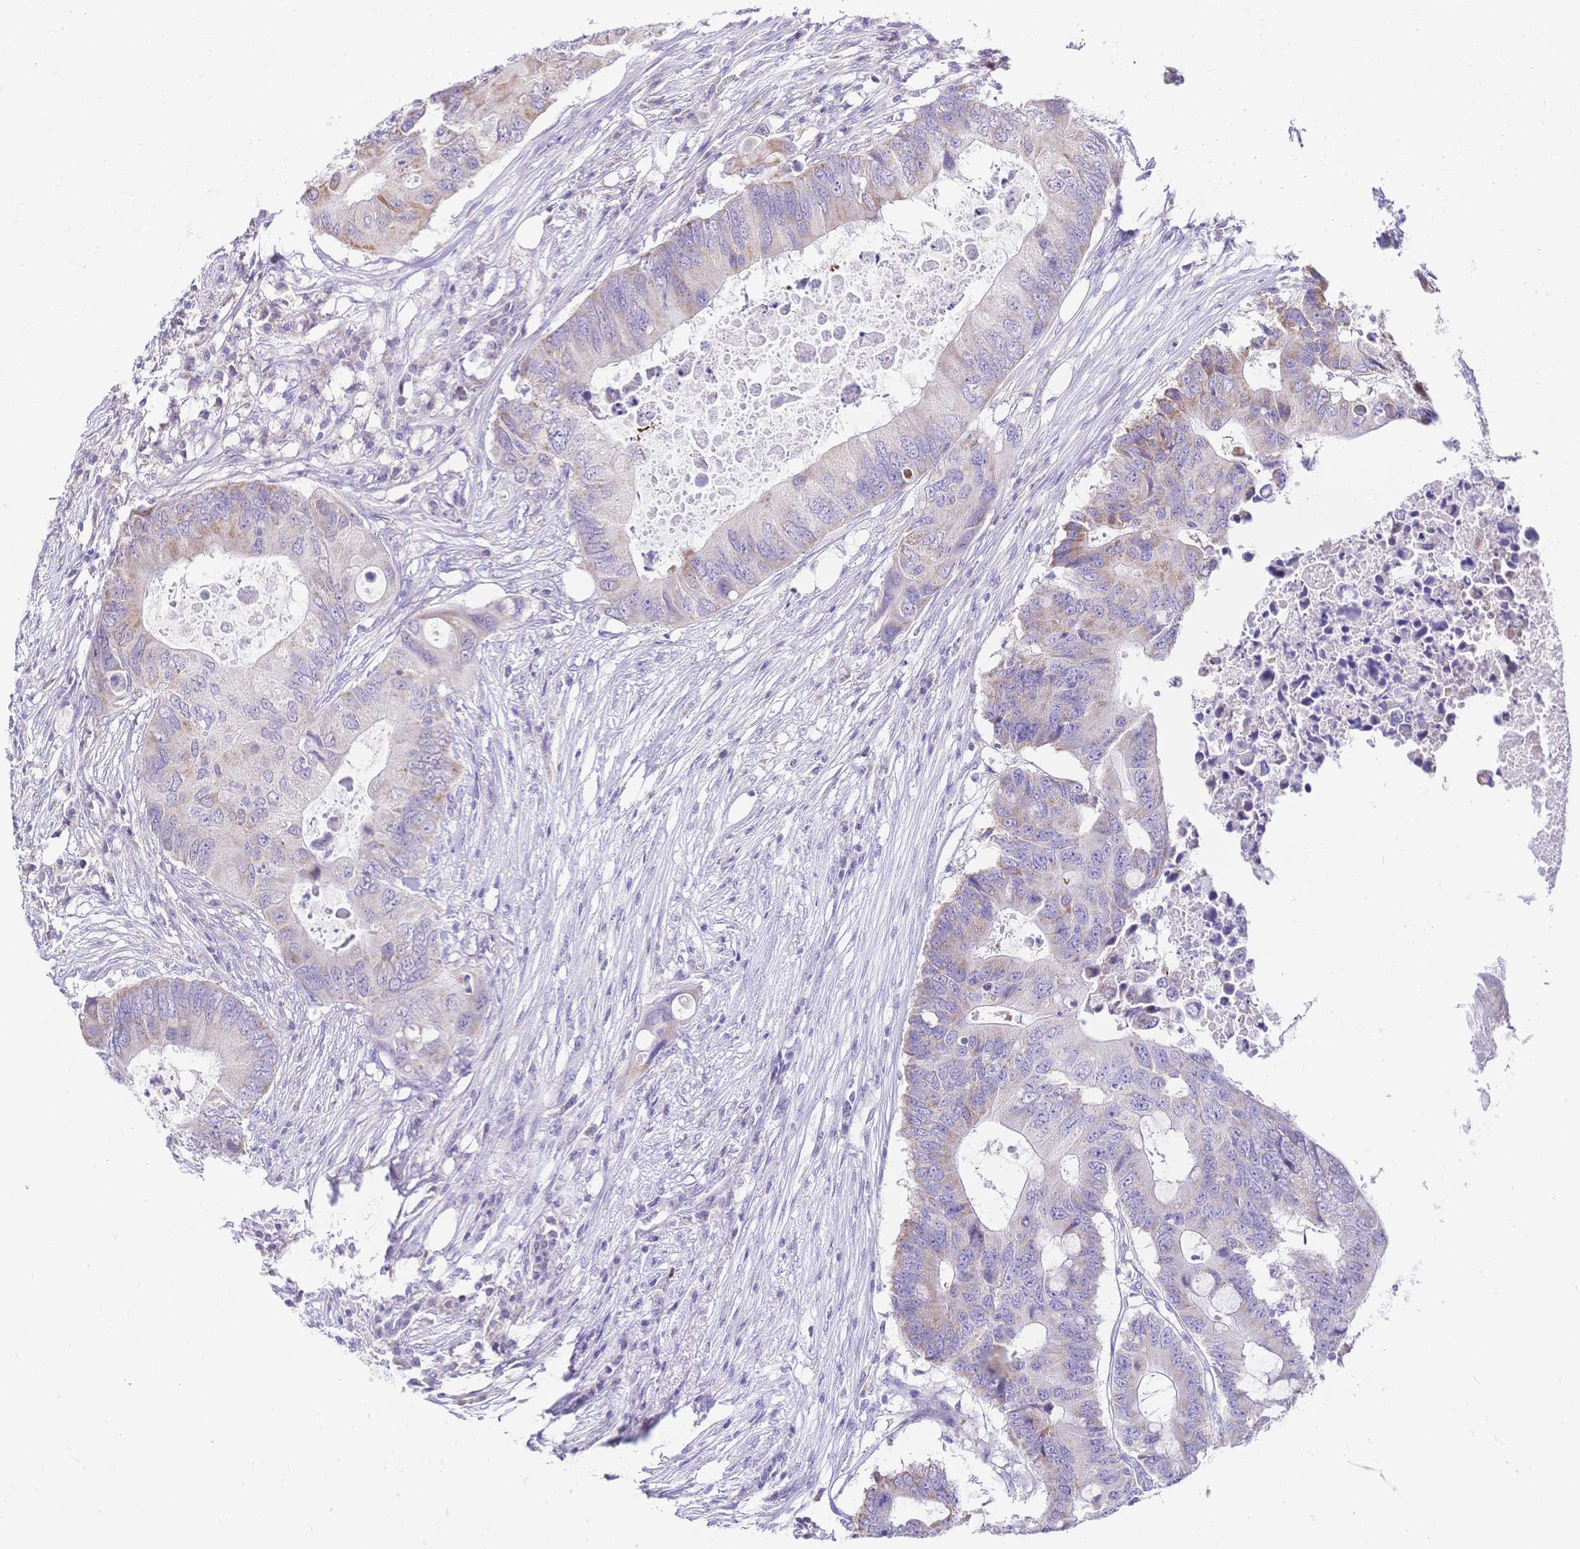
{"staining": {"intensity": "weak", "quantity": "25%-75%", "location": "cytoplasmic/membranous"}, "tissue": "colorectal cancer", "cell_type": "Tumor cells", "image_type": "cancer", "snomed": [{"axis": "morphology", "description": "Adenocarcinoma, NOS"}, {"axis": "topography", "description": "Colon"}], "caption": "Tumor cells demonstrate low levels of weak cytoplasmic/membranous positivity in approximately 25%-75% of cells in human adenocarcinoma (colorectal).", "gene": "CLEC18B", "patient": {"sex": "male", "age": 71}}